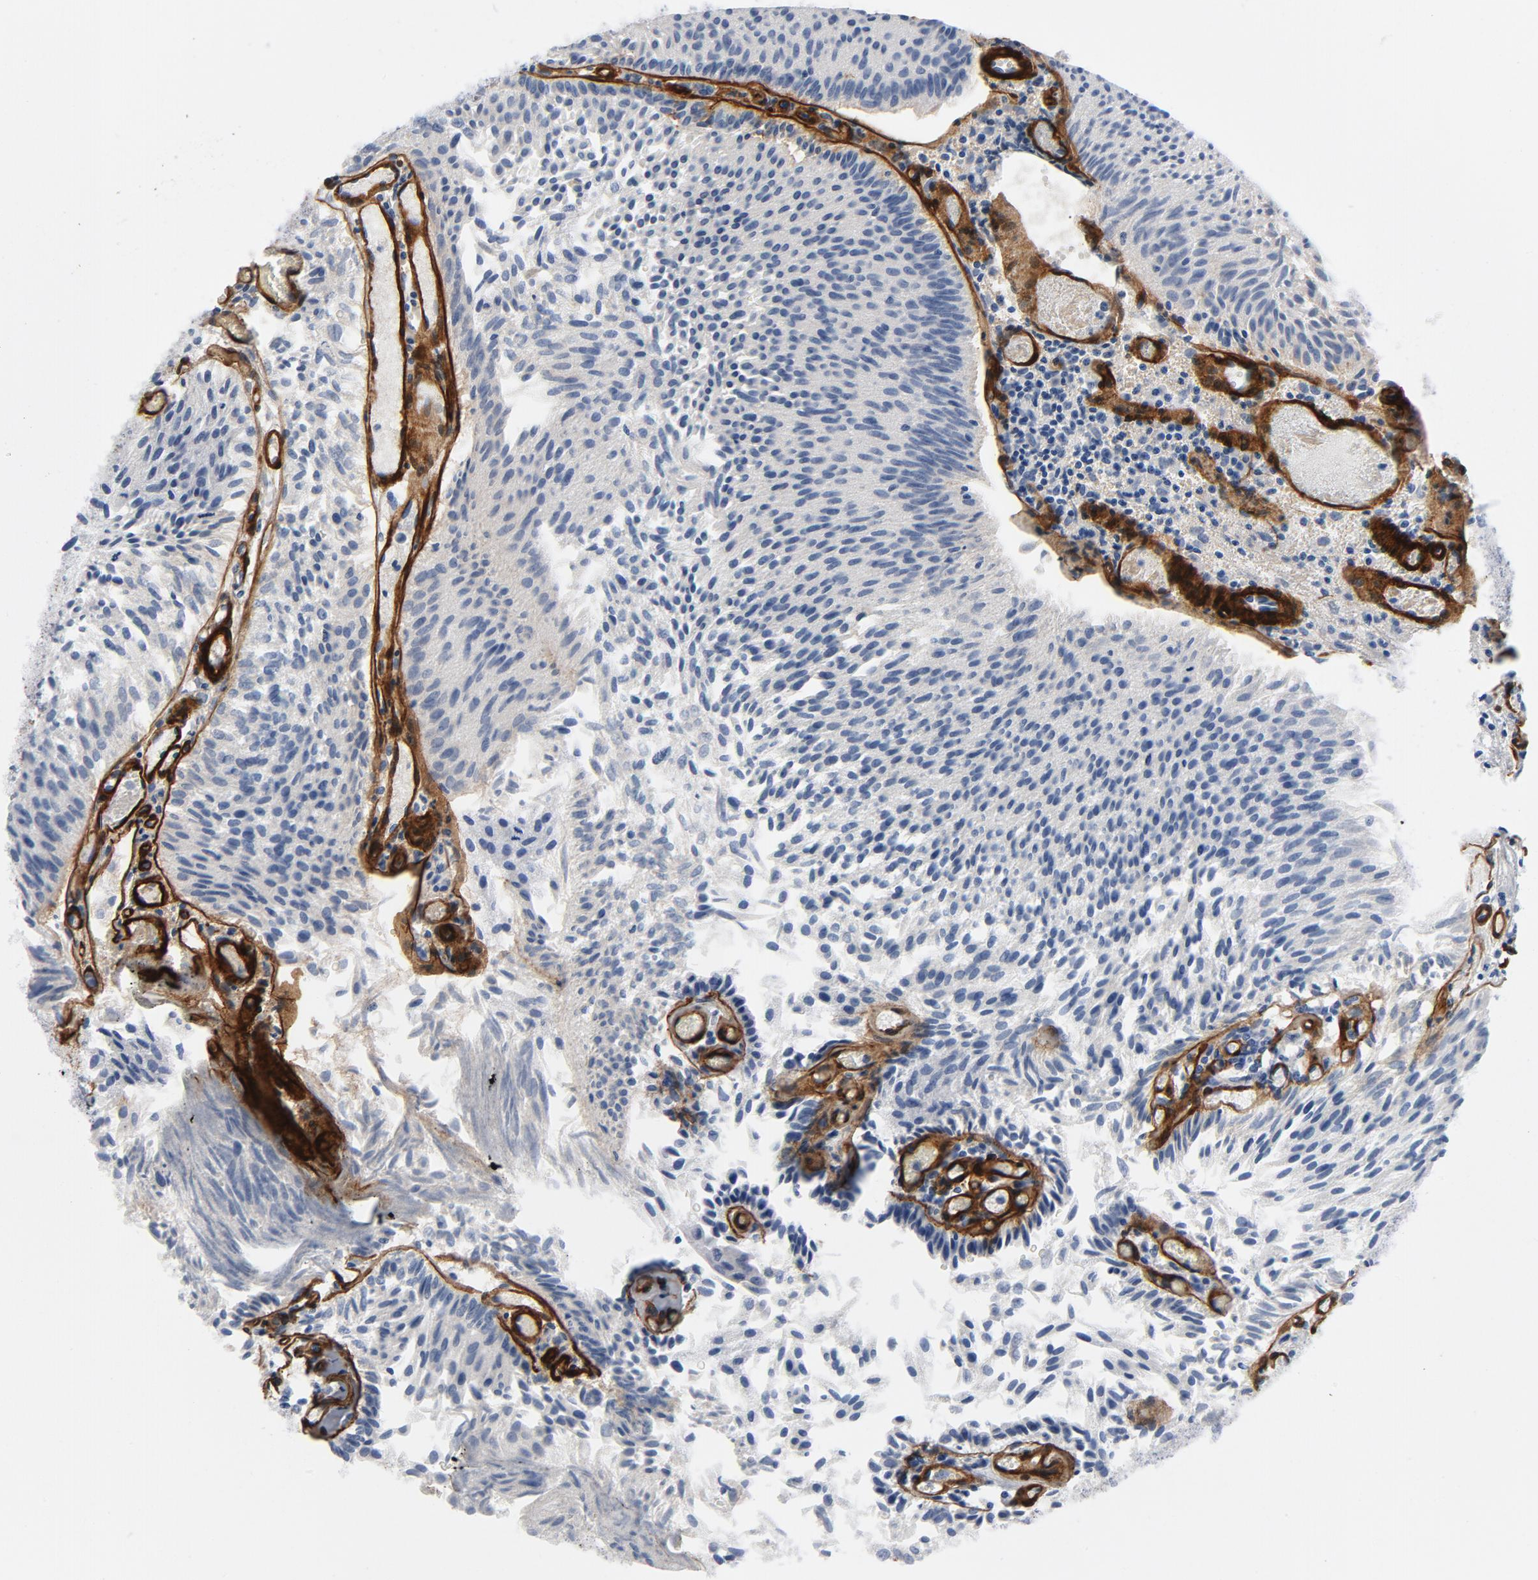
{"staining": {"intensity": "negative", "quantity": "none", "location": "none"}, "tissue": "urothelial cancer", "cell_type": "Tumor cells", "image_type": "cancer", "snomed": [{"axis": "morphology", "description": "Urothelial carcinoma, Low grade"}, {"axis": "topography", "description": "Urinary bladder"}], "caption": "Tumor cells are negative for protein expression in human urothelial carcinoma (low-grade).", "gene": "LAMC1", "patient": {"sex": "male", "age": 86}}